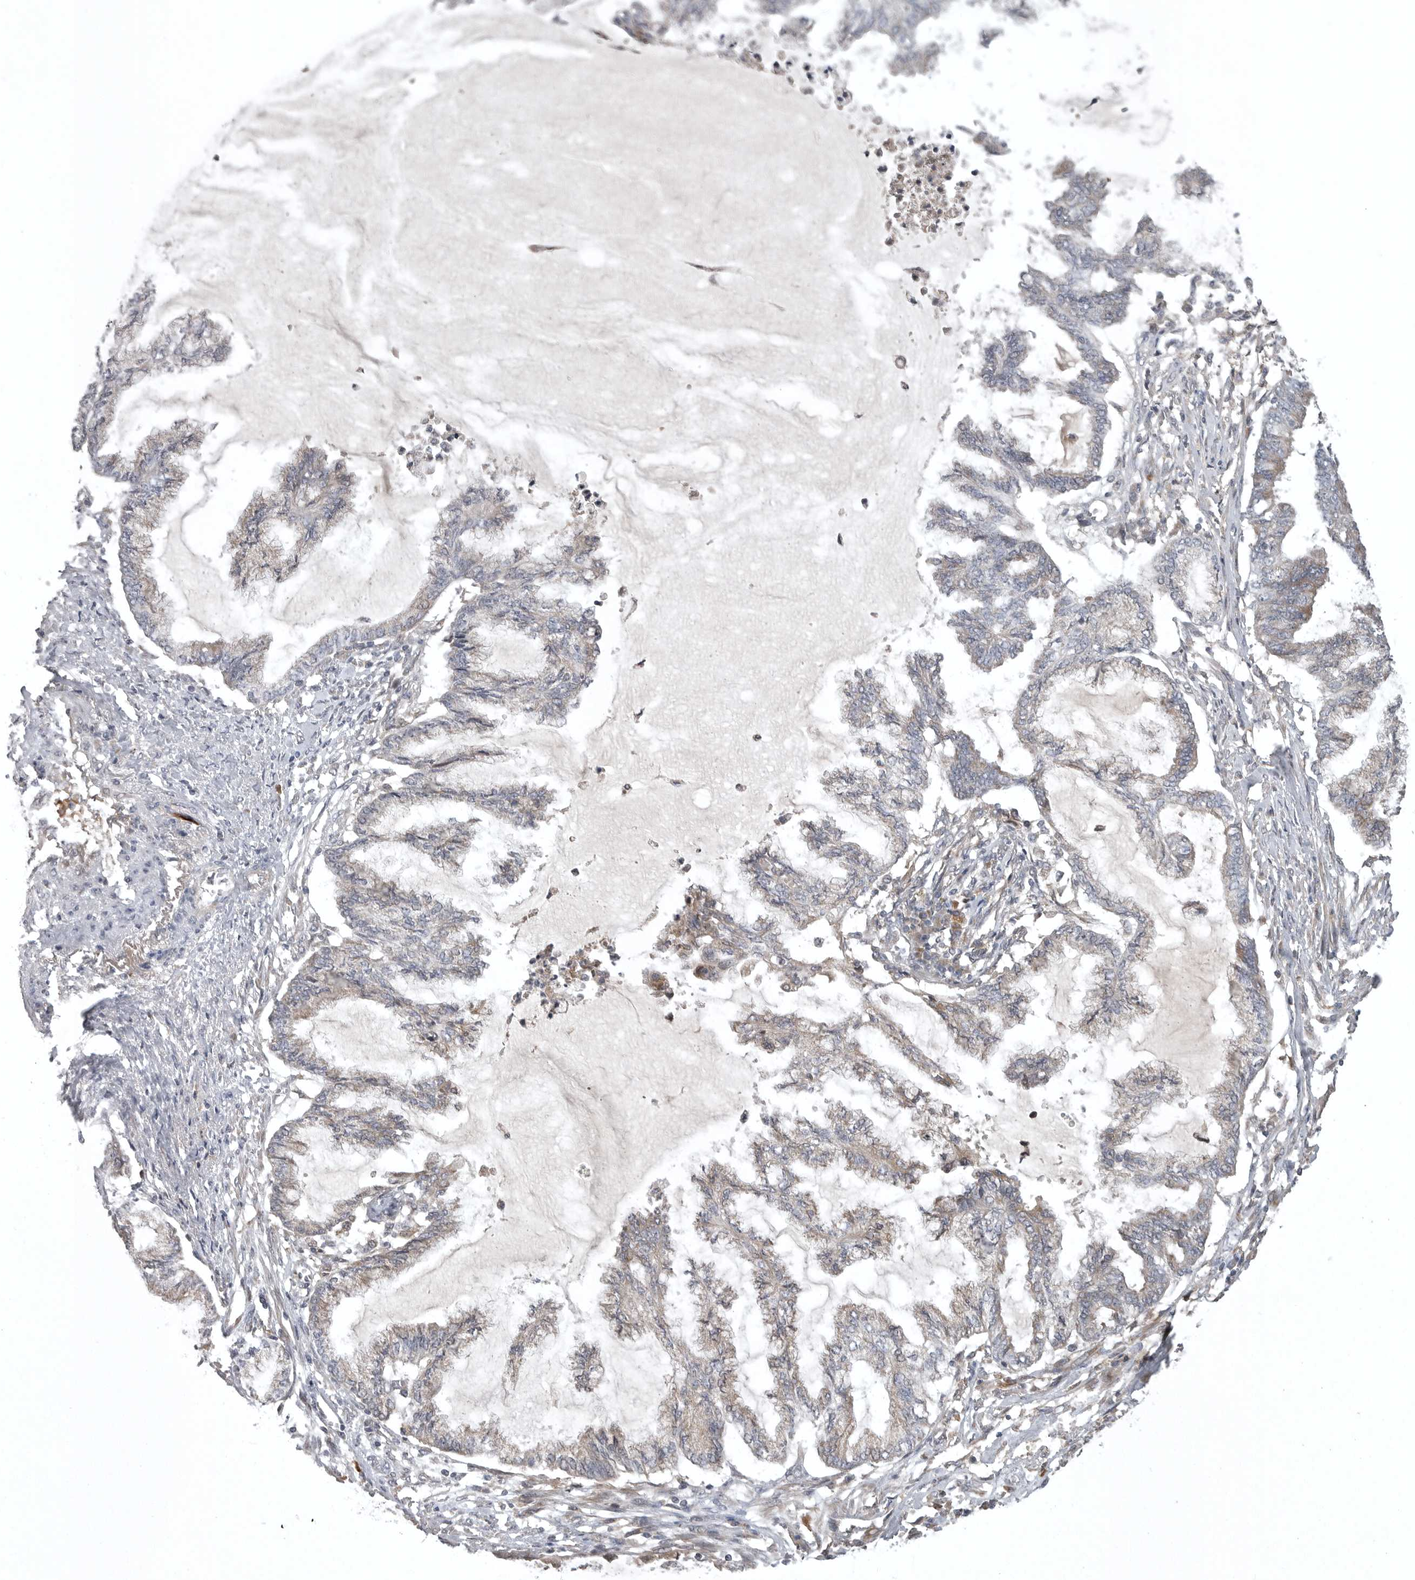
{"staining": {"intensity": "negative", "quantity": "none", "location": "none"}, "tissue": "endometrial cancer", "cell_type": "Tumor cells", "image_type": "cancer", "snomed": [{"axis": "morphology", "description": "Adenocarcinoma, NOS"}, {"axis": "topography", "description": "Endometrium"}], "caption": "The micrograph demonstrates no staining of tumor cells in endometrial cancer (adenocarcinoma). (DAB immunohistochemistry (IHC) with hematoxylin counter stain).", "gene": "GPR31", "patient": {"sex": "female", "age": 86}}